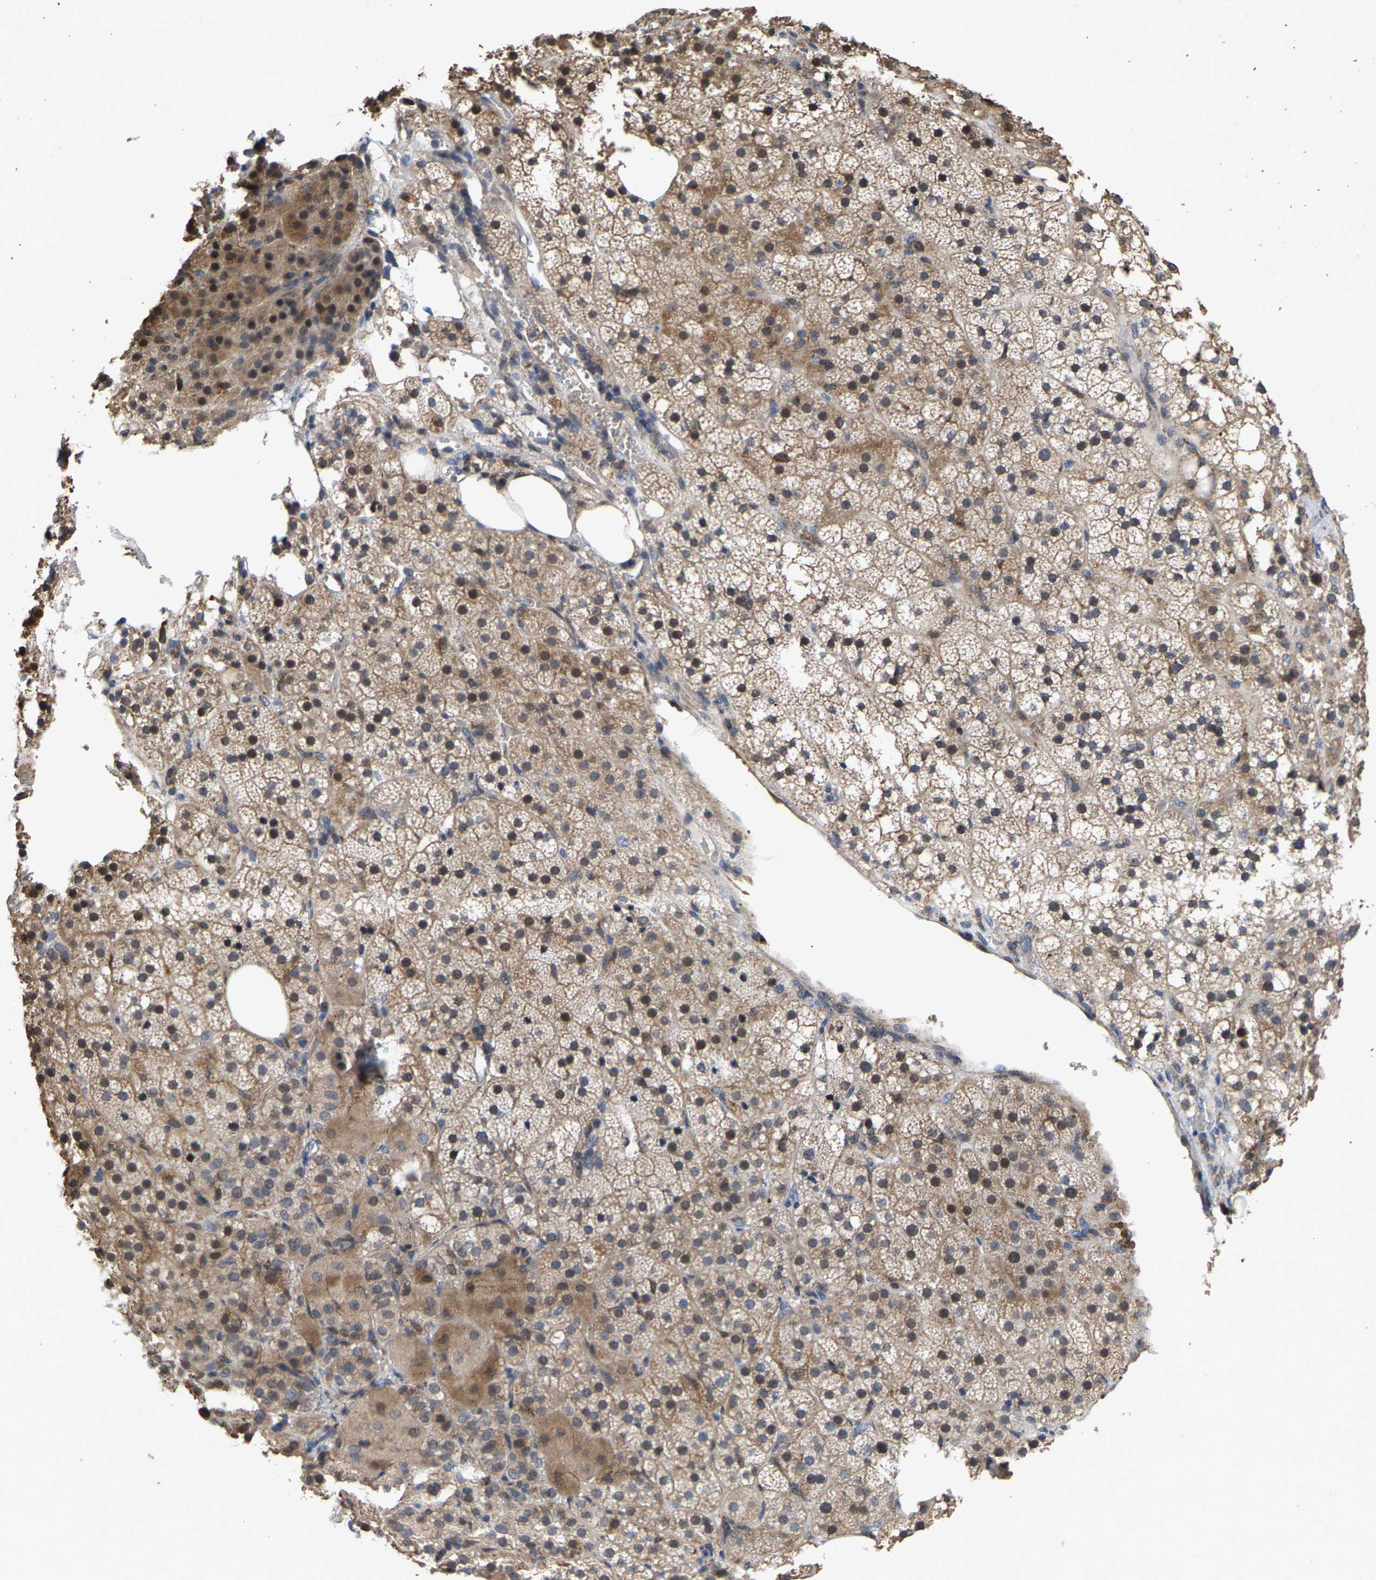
{"staining": {"intensity": "moderate", "quantity": ">75%", "location": "cytoplasmic/membranous"}, "tissue": "adrenal gland", "cell_type": "Glandular cells", "image_type": "normal", "snomed": [{"axis": "morphology", "description": "Normal tissue, NOS"}, {"axis": "topography", "description": "Adrenal gland"}], "caption": "Normal adrenal gland was stained to show a protein in brown. There is medium levels of moderate cytoplasmic/membranous expression in approximately >75% of glandular cells. The staining was performed using DAB (3,3'-diaminobenzidine) to visualize the protein expression in brown, while the nuclei were stained in blue with hematoxylin (Magnification: 20x).", "gene": "TDRKH", "patient": {"sex": "female", "age": 59}}